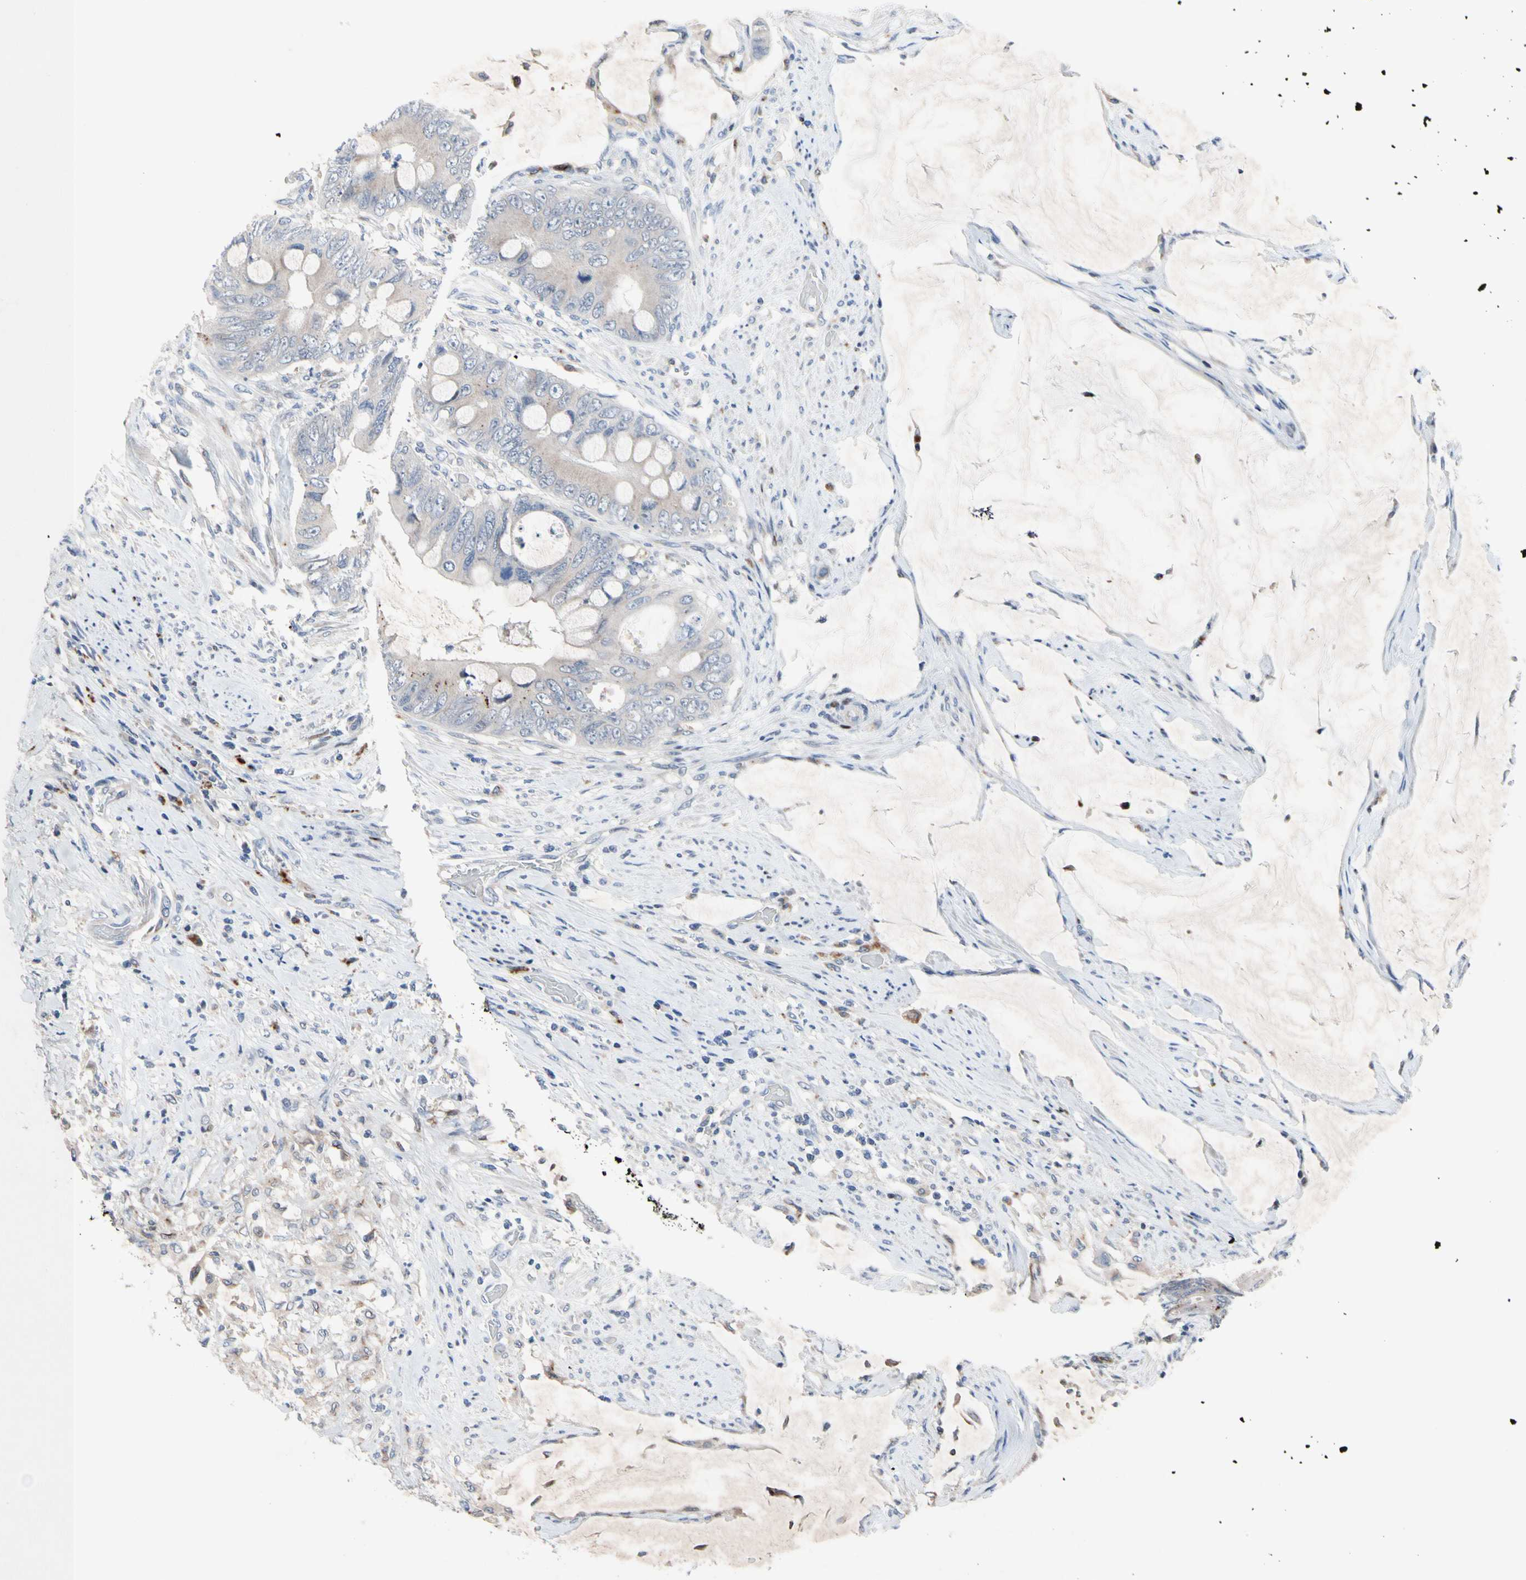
{"staining": {"intensity": "weak", "quantity": "25%-75%", "location": "cytoplasmic/membranous"}, "tissue": "colorectal cancer", "cell_type": "Tumor cells", "image_type": "cancer", "snomed": [{"axis": "morphology", "description": "Adenocarcinoma, NOS"}, {"axis": "topography", "description": "Rectum"}], "caption": "IHC of human adenocarcinoma (colorectal) displays low levels of weak cytoplasmic/membranous expression in approximately 25%-75% of tumor cells.", "gene": "MUTYH", "patient": {"sex": "female", "age": 77}}